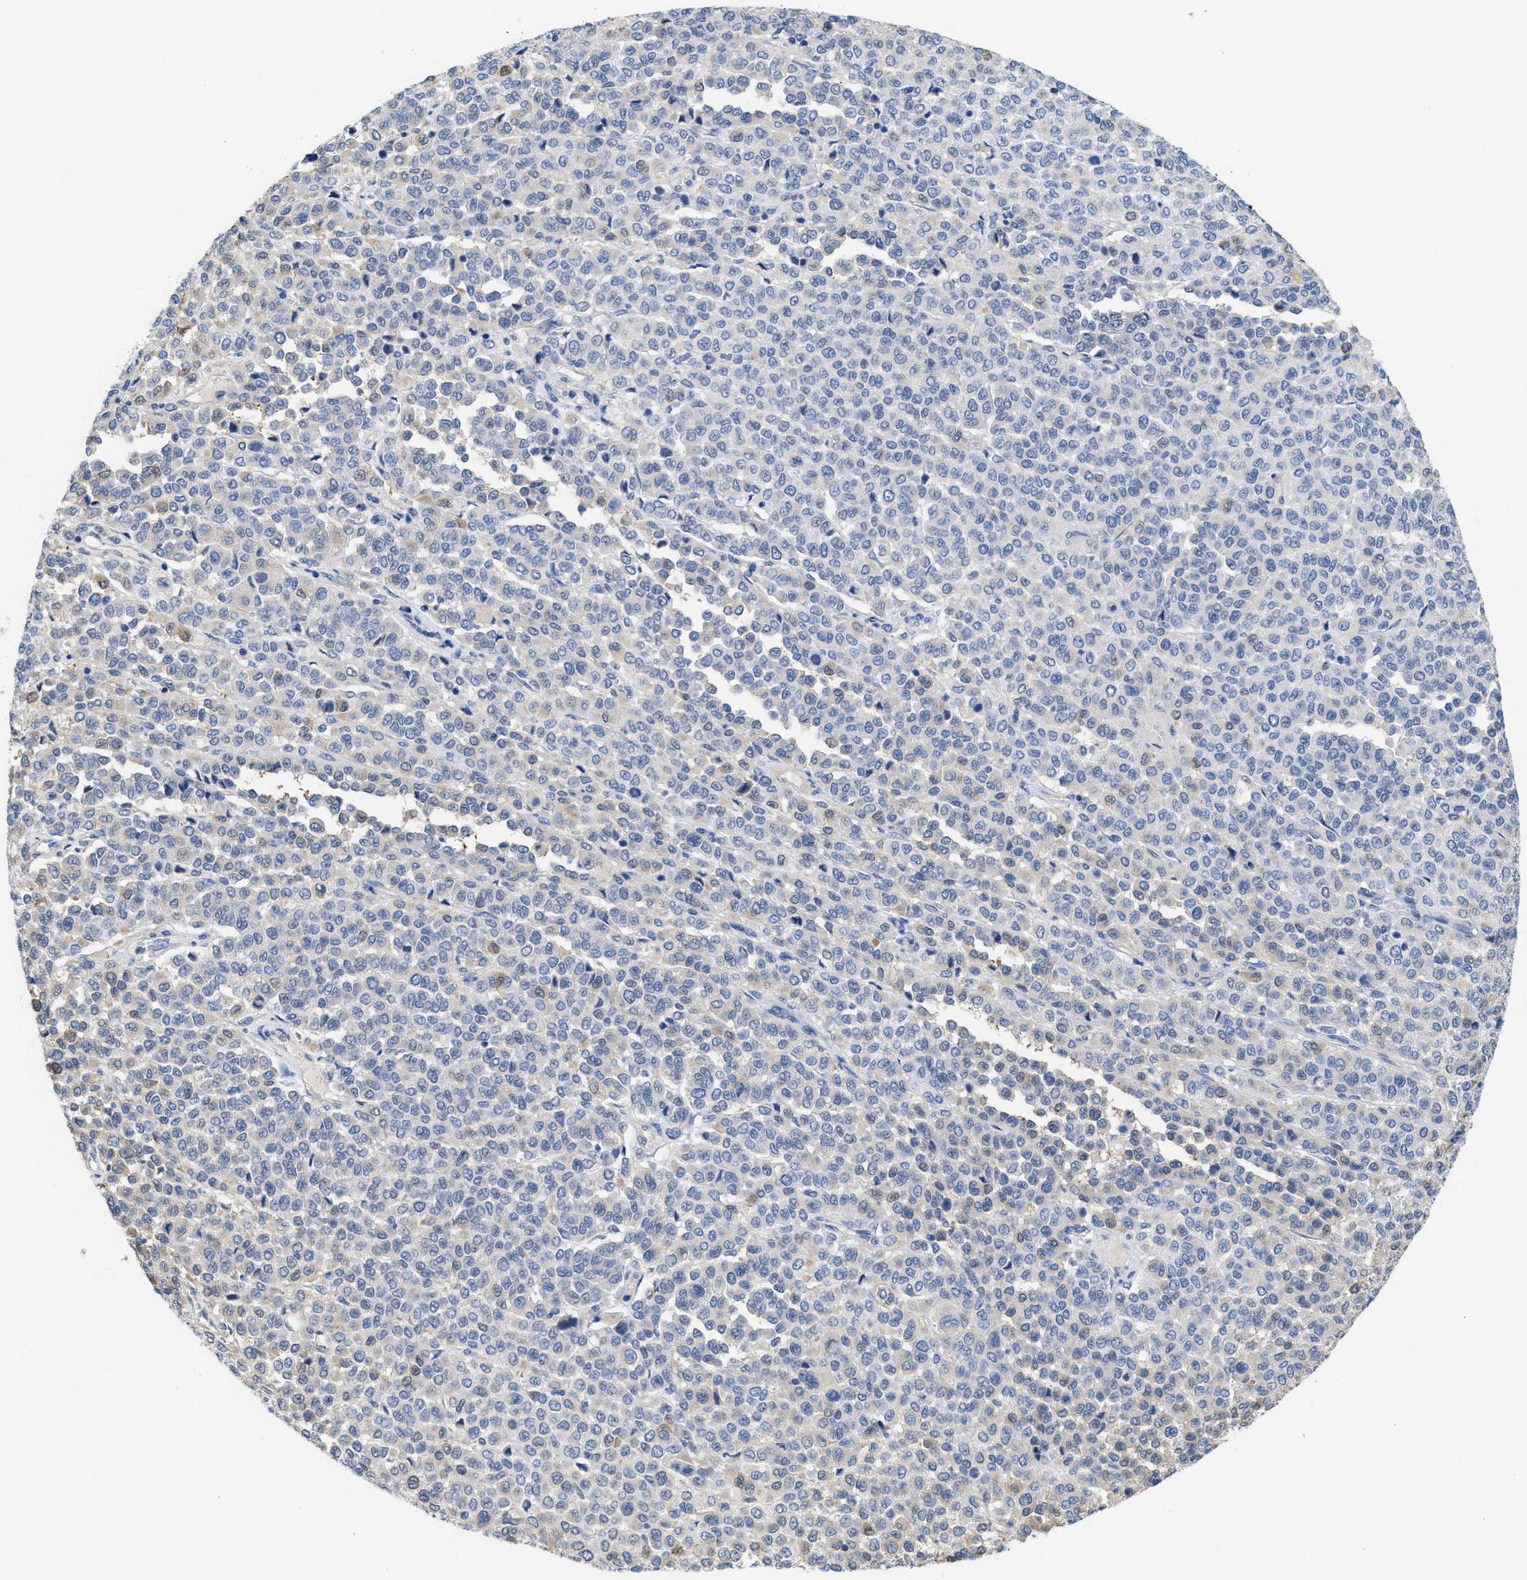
{"staining": {"intensity": "negative", "quantity": "none", "location": "none"}, "tissue": "melanoma", "cell_type": "Tumor cells", "image_type": "cancer", "snomed": [{"axis": "morphology", "description": "Malignant melanoma, Metastatic site"}, {"axis": "topography", "description": "Pancreas"}], "caption": "Human melanoma stained for a protein using immunohistochemistry (IHC) exhibits no positivity in tumor cells.", "gene": "CPA2", "patient": {"sex": "female", "age": 30}}